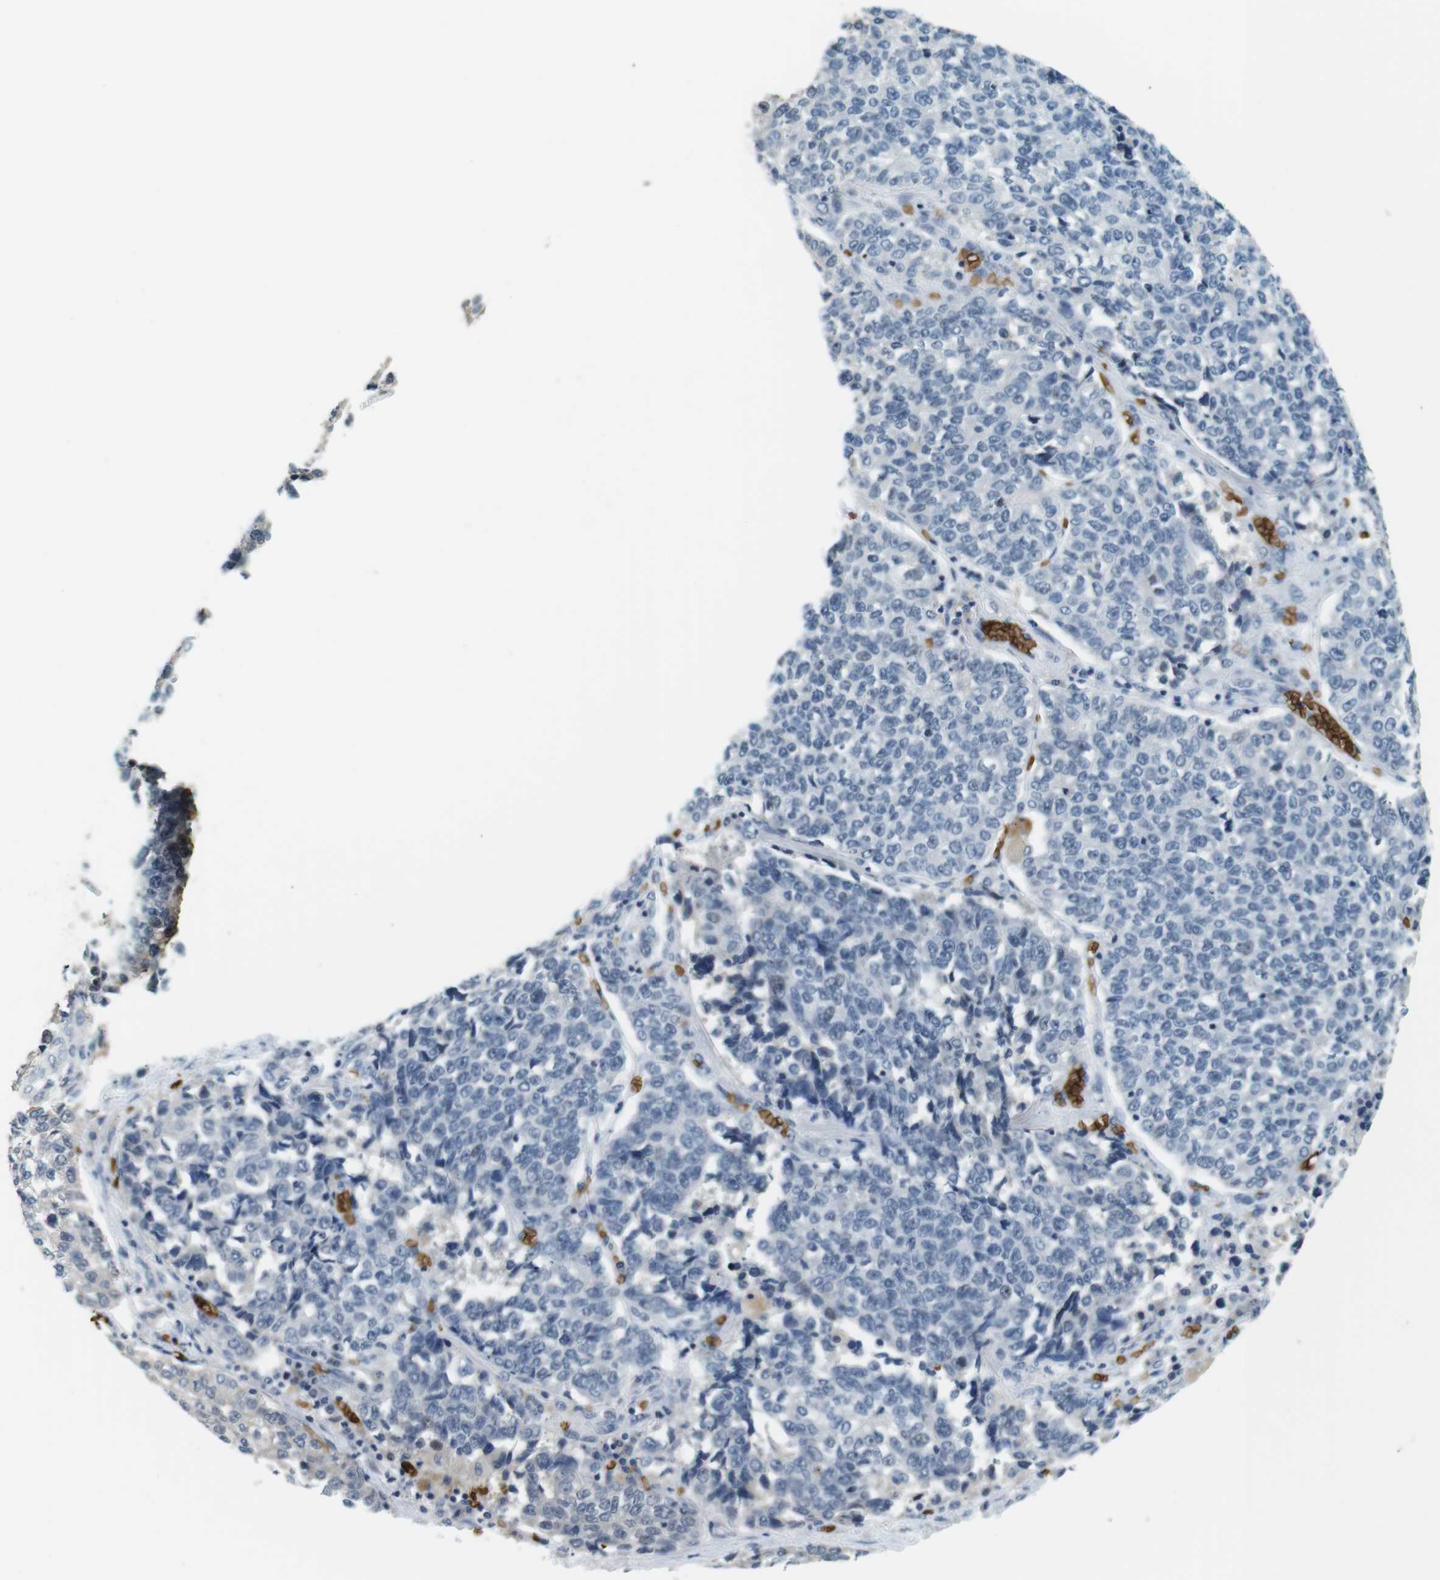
{"staining": {"intensity": "negative", "quantity": "none", "location": "none"}, "tissue": "lung cancer", "cell_type": "Tumor cells", "image_type": "cancer", "snomed": [{"axis": "morphology", "description": "Adenocarcinoma, NOS"}, {"axis": "topography", "description": "Lung"}], "caption": "Tumor cells show no significant staining in lung adenocarcinoma.", "gene": "SLC4A1", "patient": {"sex": "male", "age": 49}}